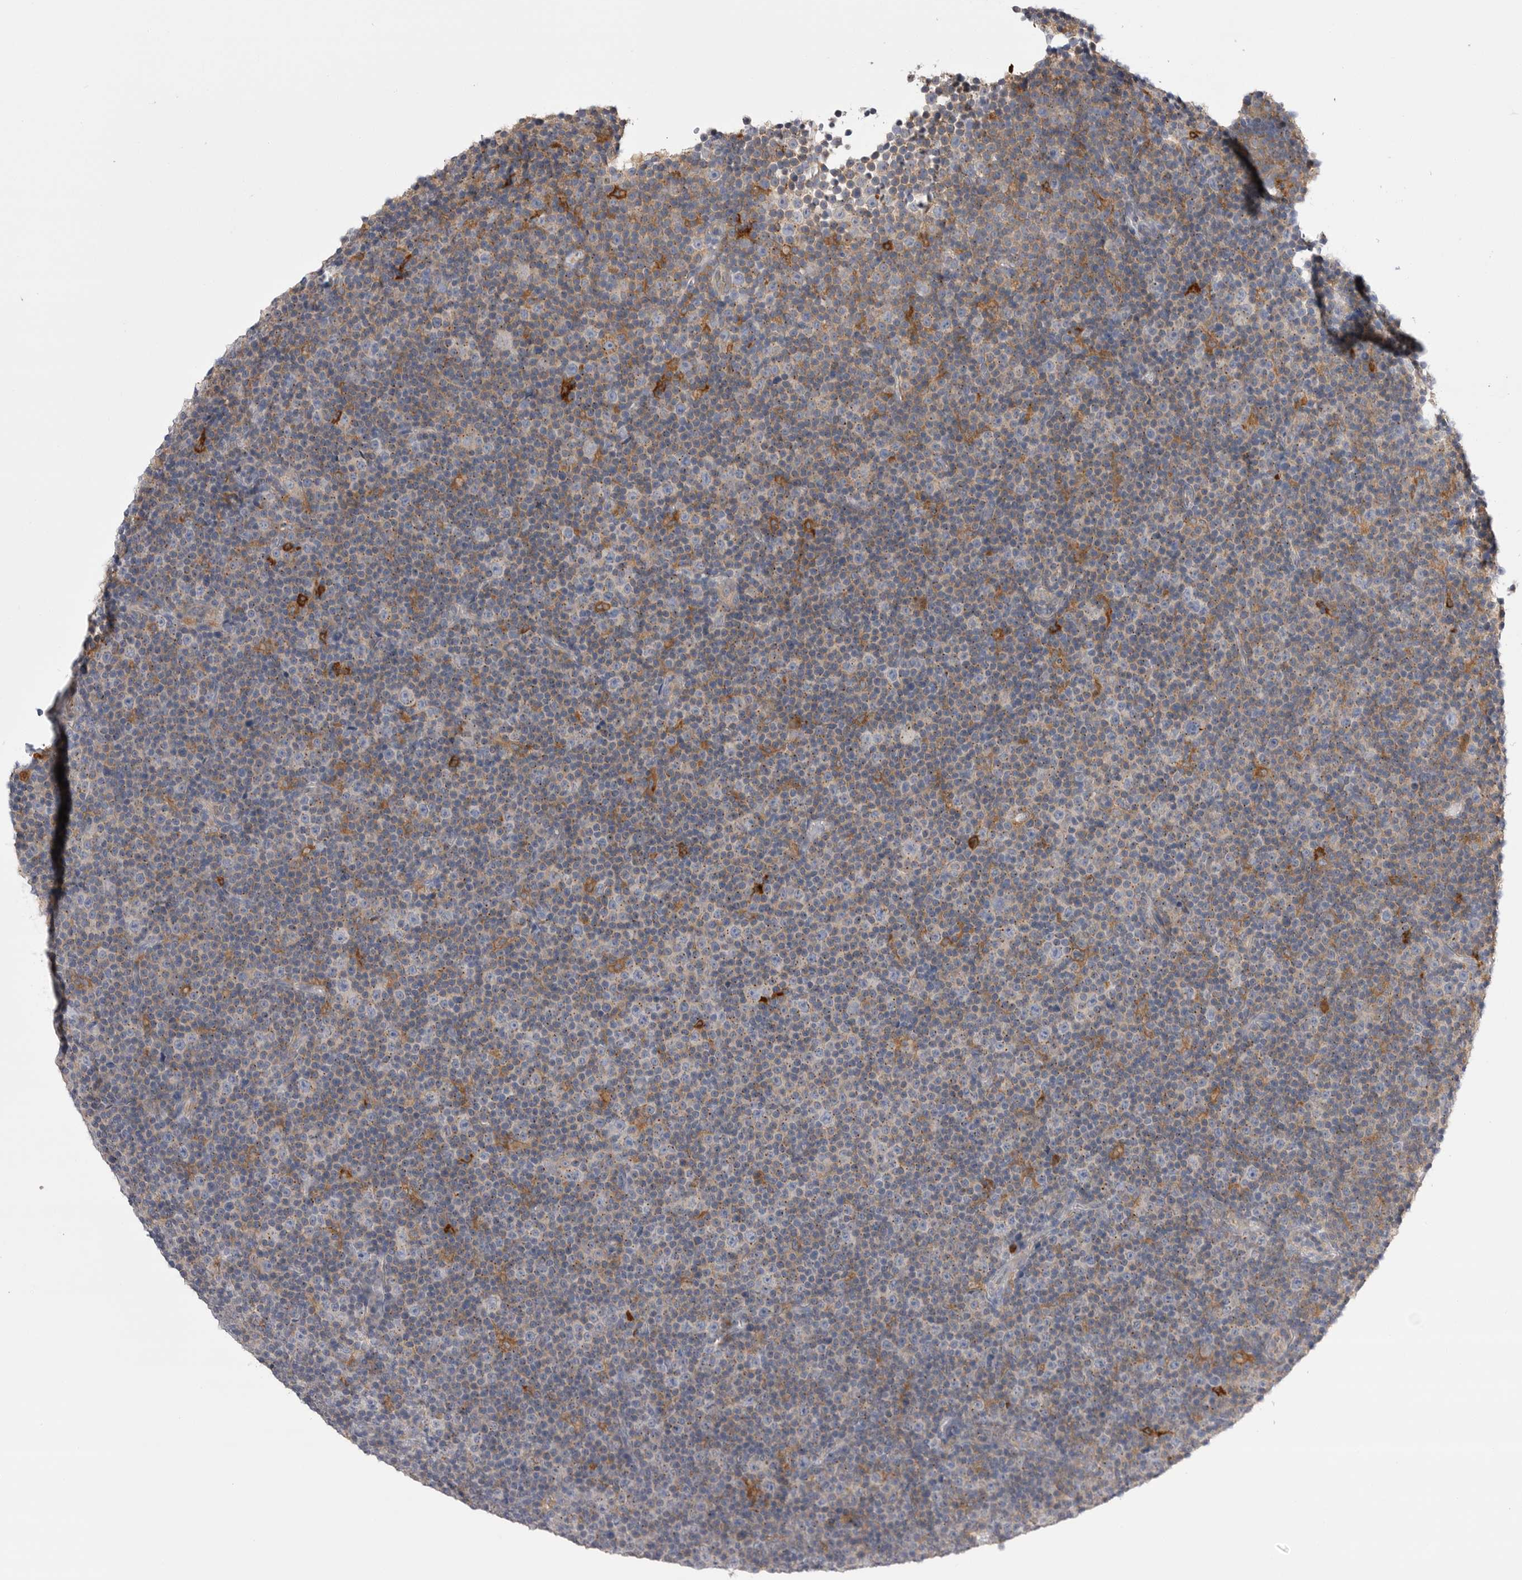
{"staining": {"intensity": "negative", "quantity": "none", "location": "none"}, "tissue": "lymphoma", "cell_type": "Tumor cells", "image_type": "cancer", "snomed": [{"axis": "morphology", "description": "Malignant lymphoma, non-Hodgkin's type, Low grade"}, {"axis": "topography", "description": "Lymph node"}], "caption": "Immunohistochemical staining of human malignant lymphoma, non-Hodgkin's type (low-grade) reveals no significant expression in tumor cells.", "gene": "VAC14", "patient": {"sex": "female", "age": 67}}